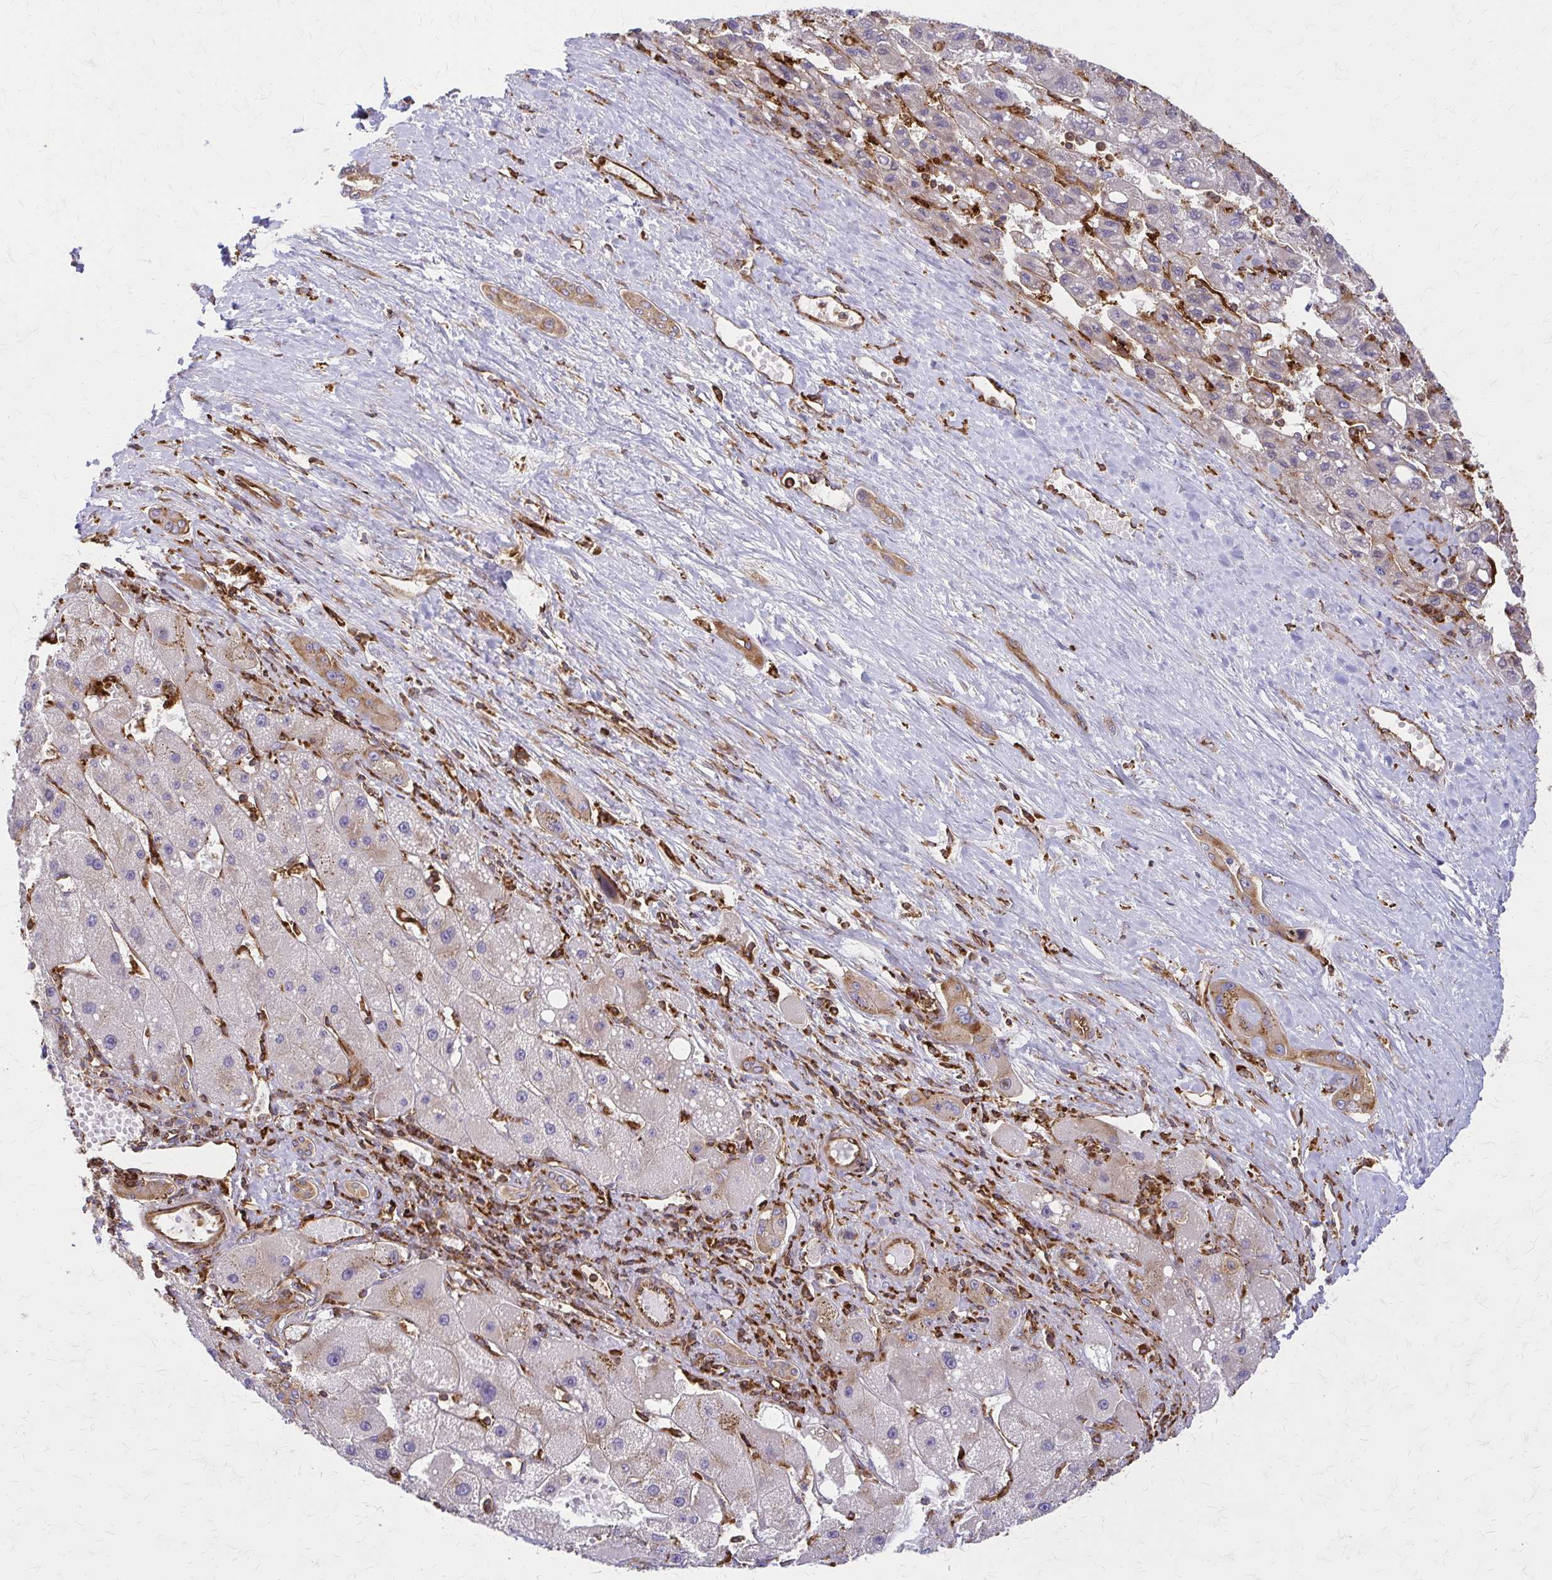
{"staining": {"intensity": "weak", "quantity": "<25%", "location": "cytoplasmic/membranous"}, "tissue": "liver cancer", "cell_type": "Tumor cells", "image_type": "cancer", "snomed": [{"axis": "morphology", "description": "Carcinoma, Hepatocellular, NOS"}, {"axis": "topography", "description": "Liver"}], "caption": "Immunohistochemistry (IHC) of hepatocellular carcinoma (liver) displays no staining in tumor cells.", "gene": "WASF2", "patient": {"sex": "female", "age": 82}}